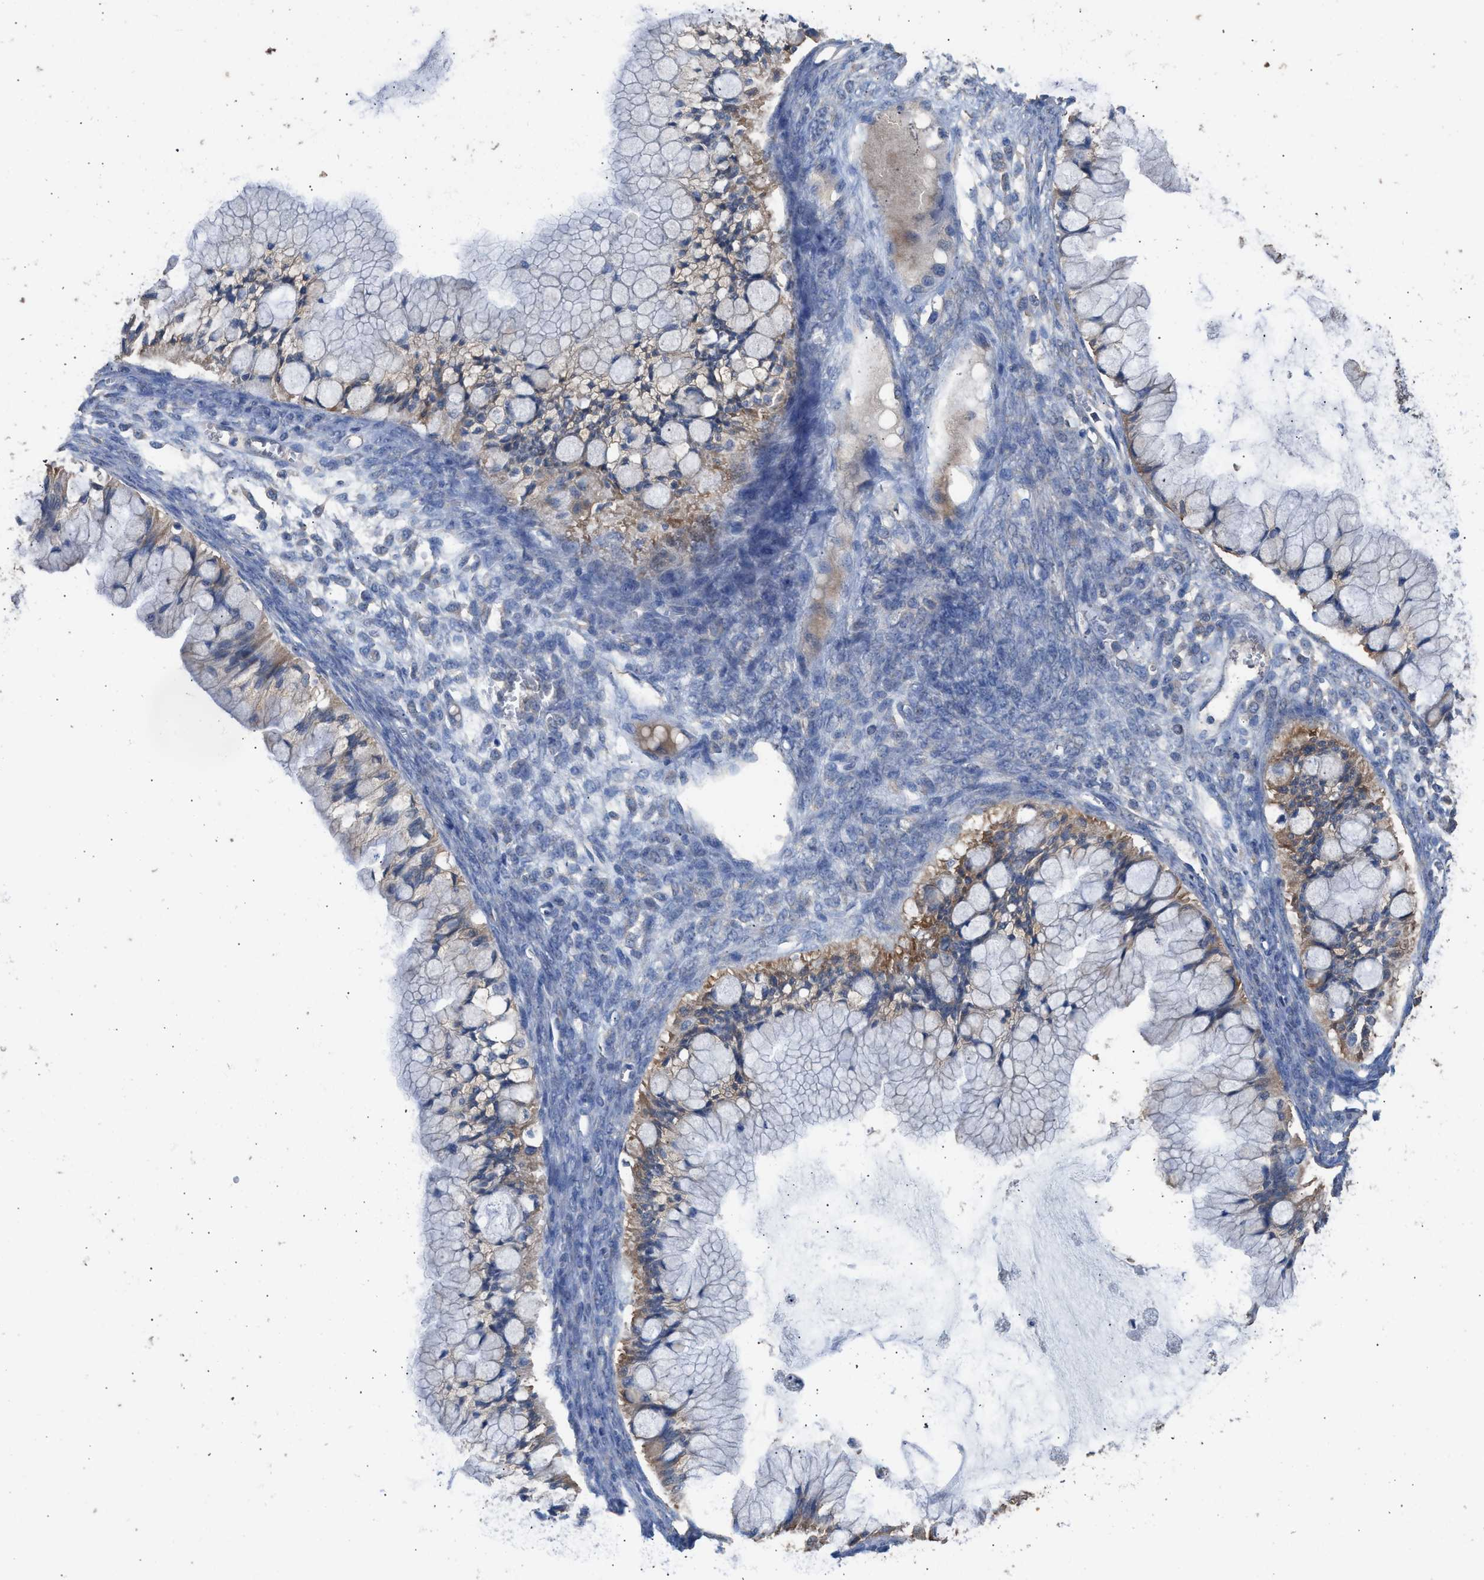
{"staining": {"intensity": "weak", "quantity": "25%-75%", "location": "cytoplasmic/membranous"}, "tissue": "ovarian cancer", "cell_type": "Tumor cells", "image_type": "cancer", "snomed": [{"axis": "morphology", "description": "Cystadenocarcinoma, mucinous, NOS"}, {"axis": "topography", "description": "Ovary"}], "caption": "The image demonstrates staining of ovarian cancer, revealing weak cytoplasmic/membranous protein positivity (brown color) within tumor cells.", "gene": "ITSN1", "patient": {"sex": "female", "age": 57}}